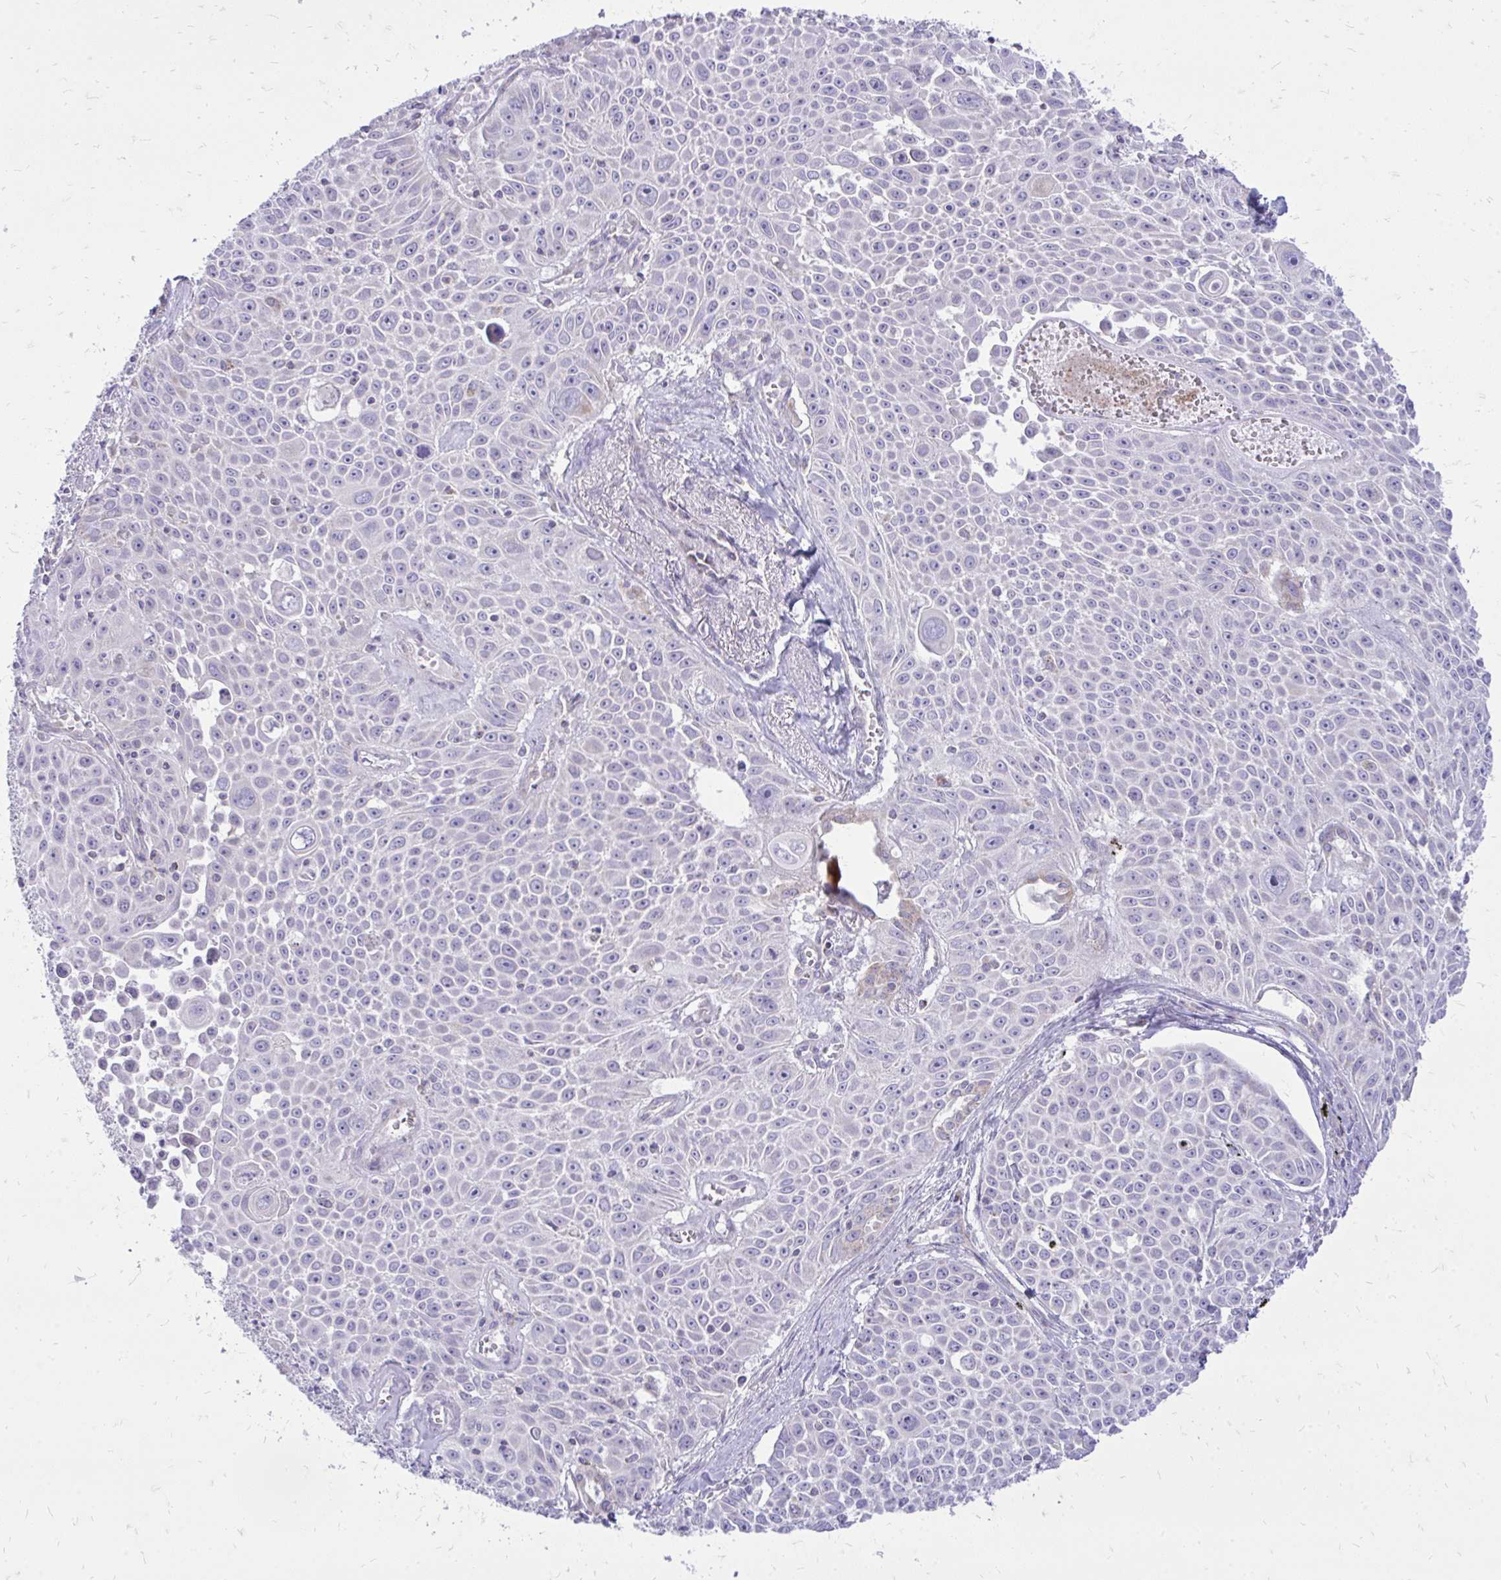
{"staining": {"intensity": "negative", "quantity": "none", "location": "none"}, "tissue": "lung cancer", "cell_type": "Tumor cells", "image_type": "cancer", "snomed": [{"axis": "morphology", "description": "Squamous cell carcinoma, NOS"}, {"axis": "morphology", "description": "Squamous cell carcinoma, metastatic, NOS"}, {"axis": "topography", "description": "Lymph node"}, {"axis": "topography", "description": "Lung"}], "caption": "Immunohistochemistry (IHC) of human lung cancer shows no positivity in tumor cells.", "gene": "SPTBN2", "patient": {"sex": "female", "age": 62}}